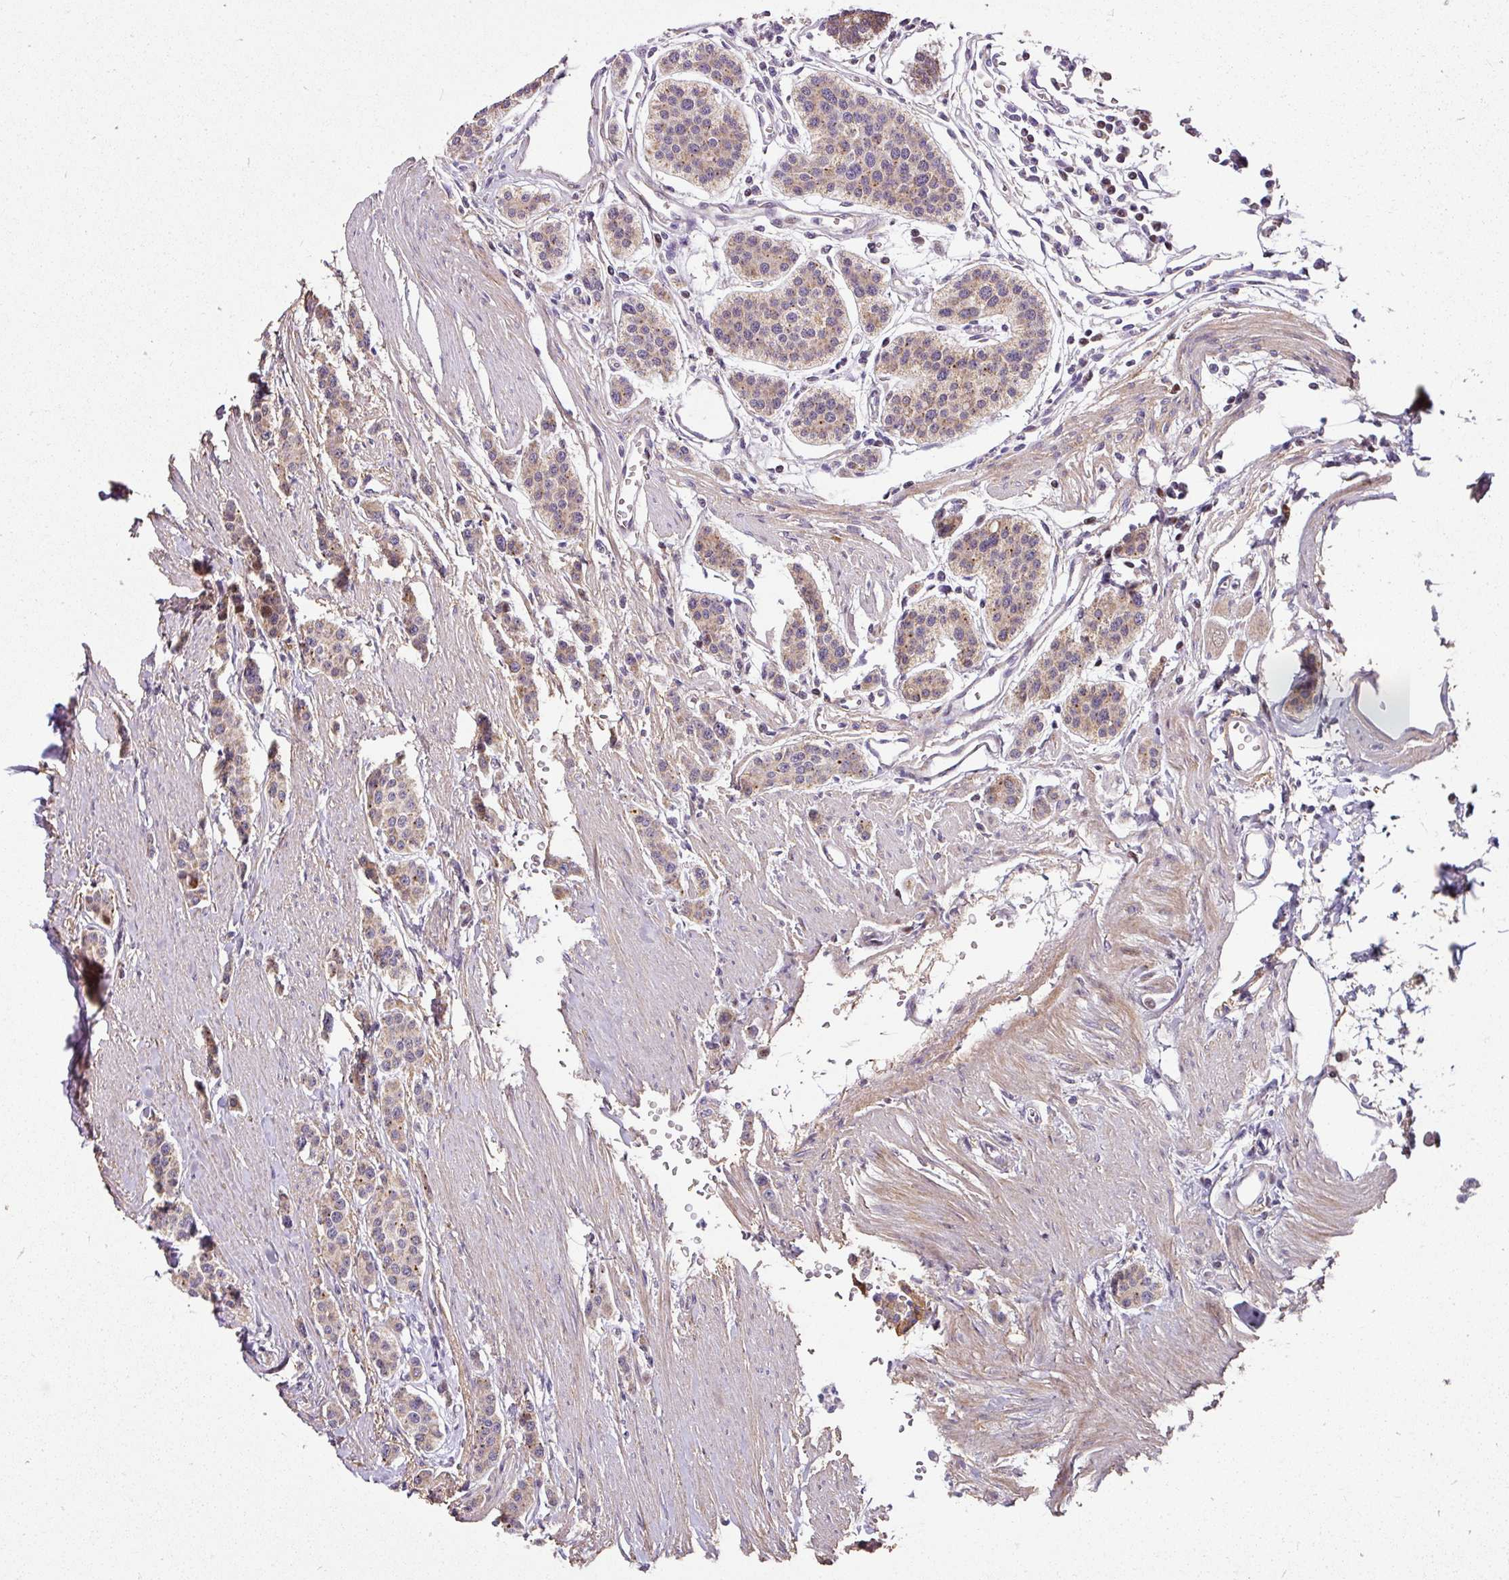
{"staining": {"intensity": "moderate", "quantity": ">75%", "location": "cytoplasmic/membranous"}, "tissue": "carcinoid", "cell_type": "Tumor cells", "image_type": "cancer", "snomed": [{"axis": "morphology", "description": "Carcinoid, malignant, NOS"}, {"axis": "topography", "description": "Small intestine"}], "caption": "About >75% of tumor cells in malignant carcinoid demonstrate moderate cytoplasmic/membranous protein positivity as visualized by brown immunohistochemical staining.", "gene": "SARS2", "patient": {"sex": "male", "age": 60}}